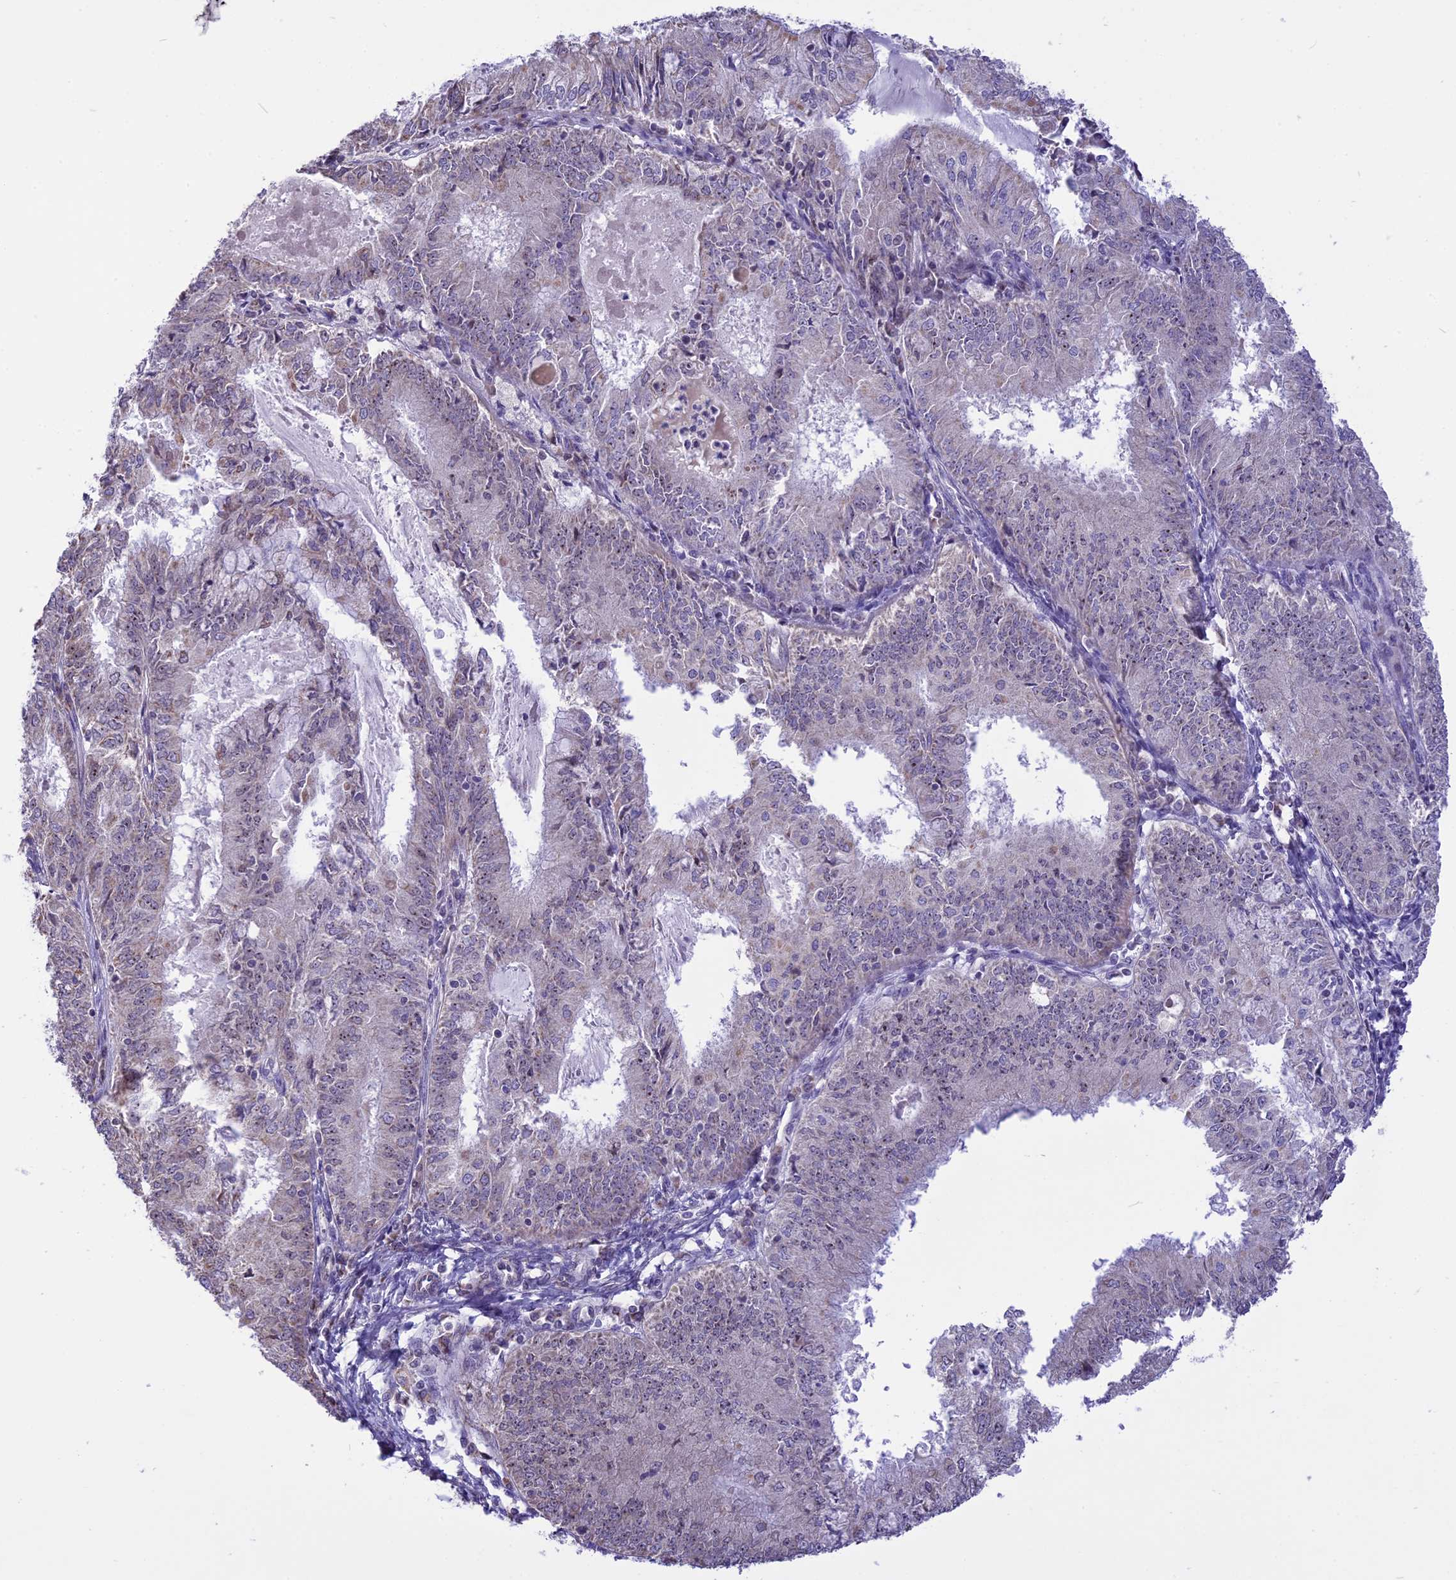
{"staining": {"intensity": "weak", "quantity": "<25%", "location": "cytoplasmic/membranous"}, "tissue": "endometrial cancer", "cell_type": "Tumor cells", "image_type": "cancer", "snomed": [{"axis": "morphology", "description": "Adenocarcinoma, NOS"}, {"axis": "topography", "description": "Endometrium"}], "caption": "This image is of endometrial adenocarcinoma stained with immunohistochemistry (IHC) to label a protein in brown with the nuclei are counter-stained blue. There is no staining in tumor cells. The staining is performed using DAB (3,3'-diaminobenzidine) brown chromogen with nuclei counter-stained in using hematoxylin.", "gene": "CMSS1", "patient": {"sex": "female", "age": 57}}